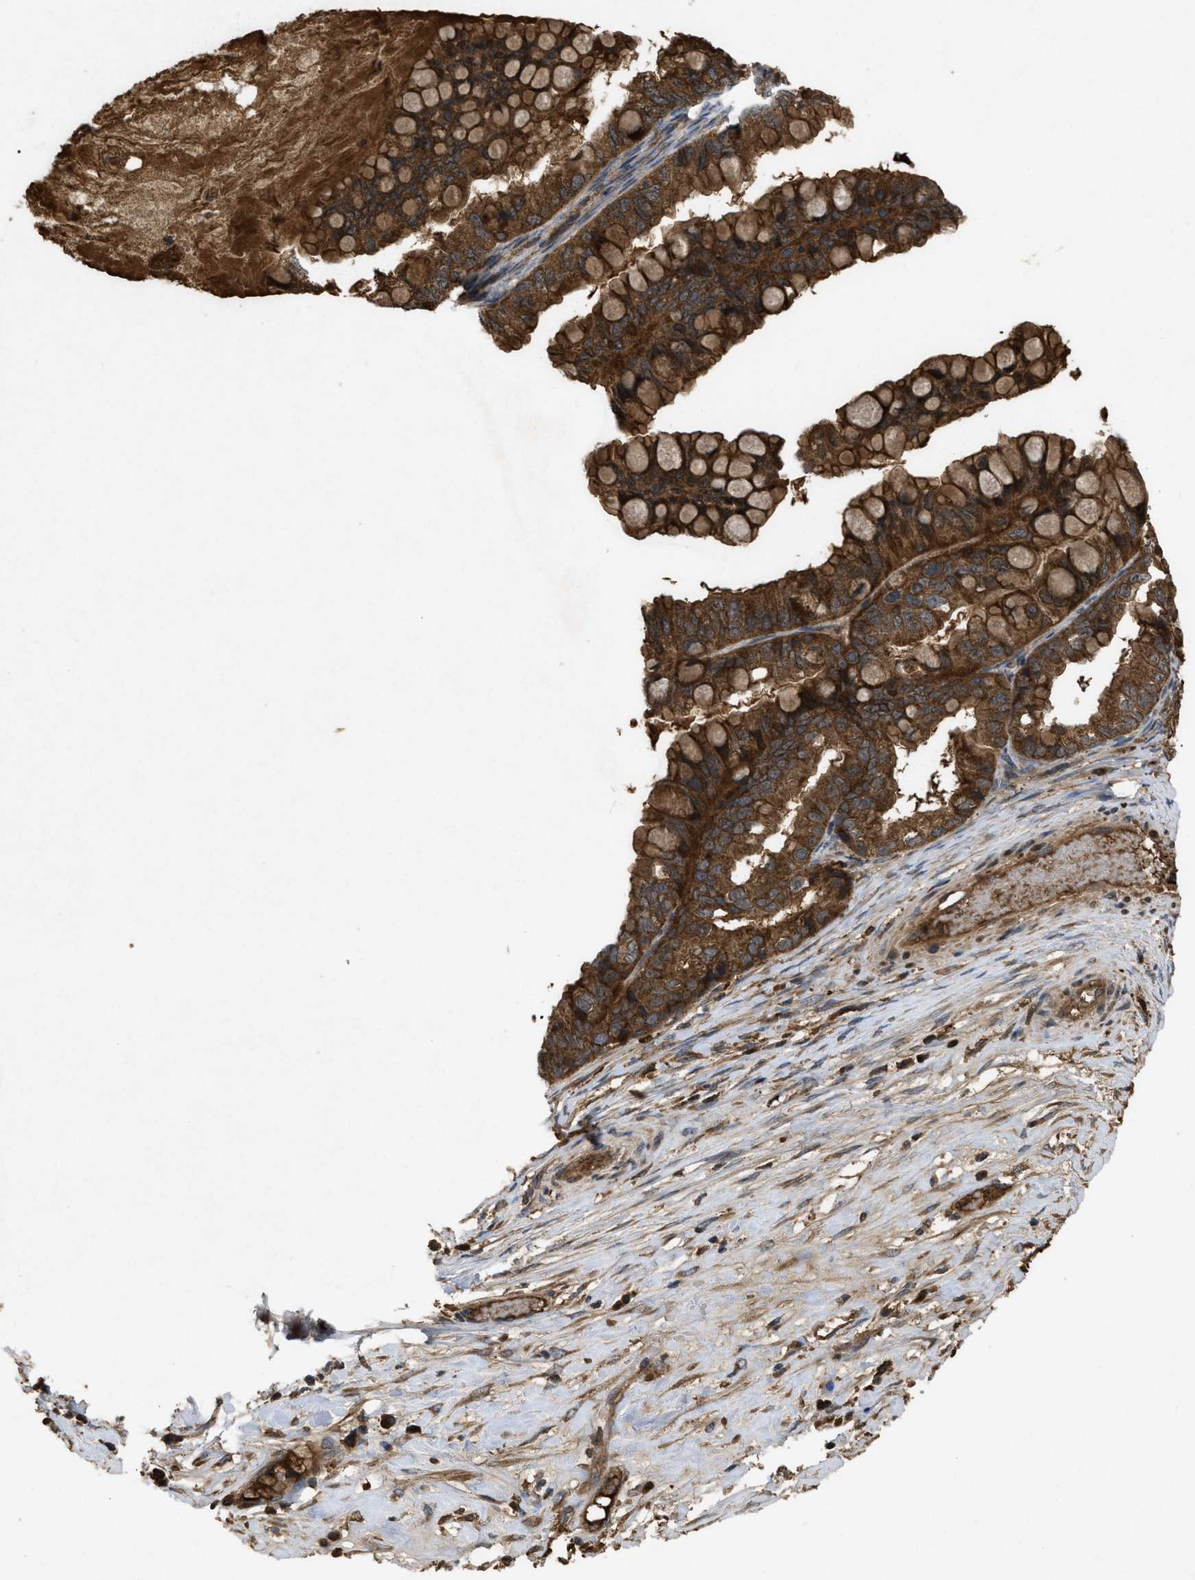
{"staining": {"intensity": "strong", "quantity": ">75%", "location": "cytoplasmic/membranous"}, "tissue": "ovarian cancer", "cell_type": "Tumor cells", "image_type": "cancer", "snomed": [{"axis": "morphology", "description": "Cystadenocarcinoma, mucinous, NOS"}, {"axis": "topography", "description": "Ovary"}], "caption": "Immunohistochemistry of ovarian mucinous cystadenocarcinoma displays high levels of strong cytoplasmic/membranous positivity in about >75% of tumor cells. Immunohistochemistry (ihc) stains the protein of interest in brown and the nuclei are stained blue.", "gene": "RAB2A", "patient": {"sex": "female", "age": 80}}